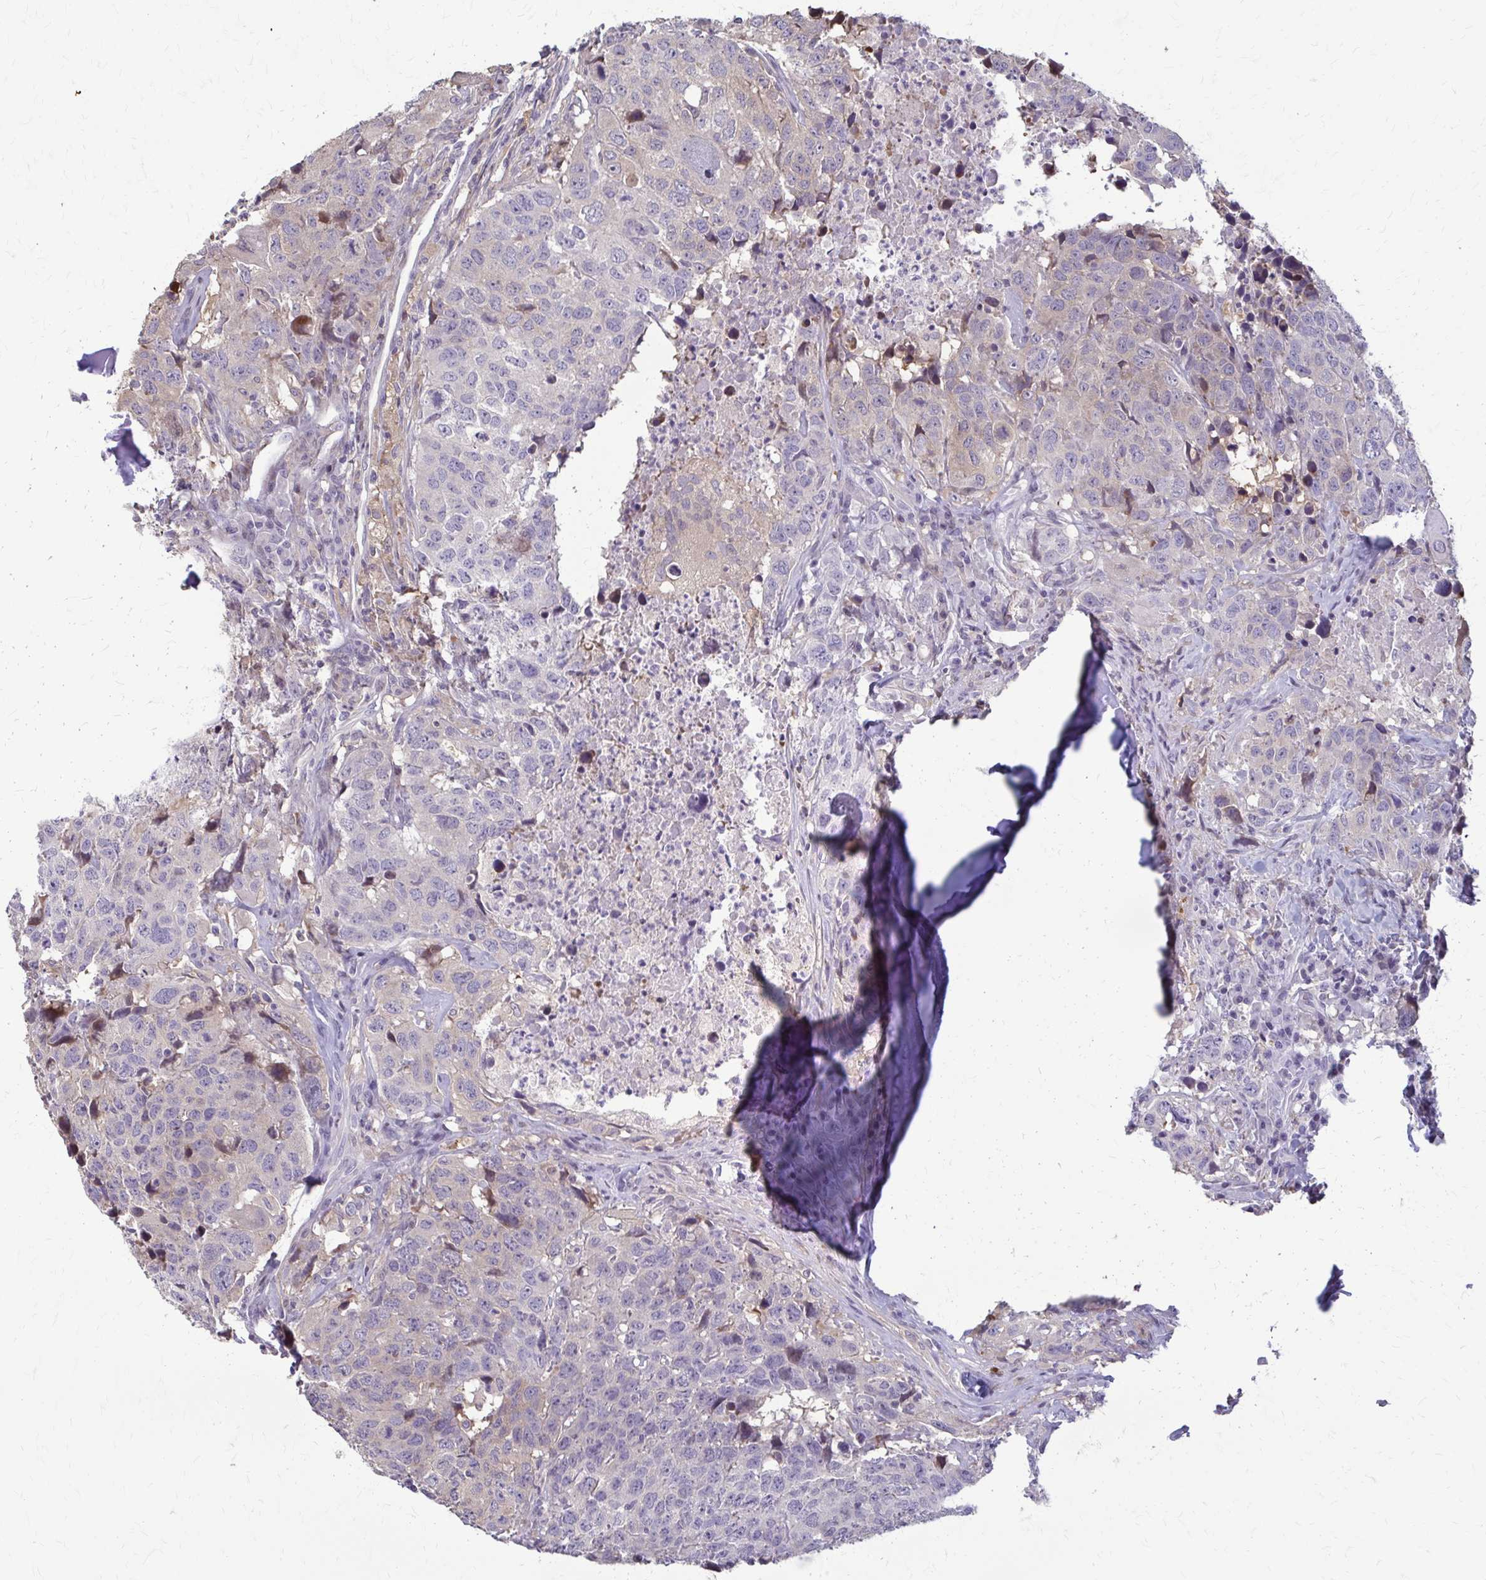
{"staining": {"intensity": "negative", "quantity": "none", "location": "none"}, "tissue": "head and neck cancer", "cell_type": "Tumor cells", "image_type": "cancer", "snomed": [{"axis": "morphology", "description": "Normal tissue, NOS"}, {"axis": "morphology", "description": "Squamous cell carcinoma, NOS"}, {"axis": "topography", "description": "Skeletal muscle"}, {"axis": "topography", "description": "Vascular tissue"}, {"axis": "topography", "description": "Peripheral nerve tissue"}, {"axis": "topography", "description": "Head-Neck"}], "caption": "Immunohistochemistry (IHC) of human head and neck cancer (squamous cell carcinoma) demonstrates no positivity in tumor cells.", "gene": "ZNF34", "patient": {"sex": "male", "age": 66}}